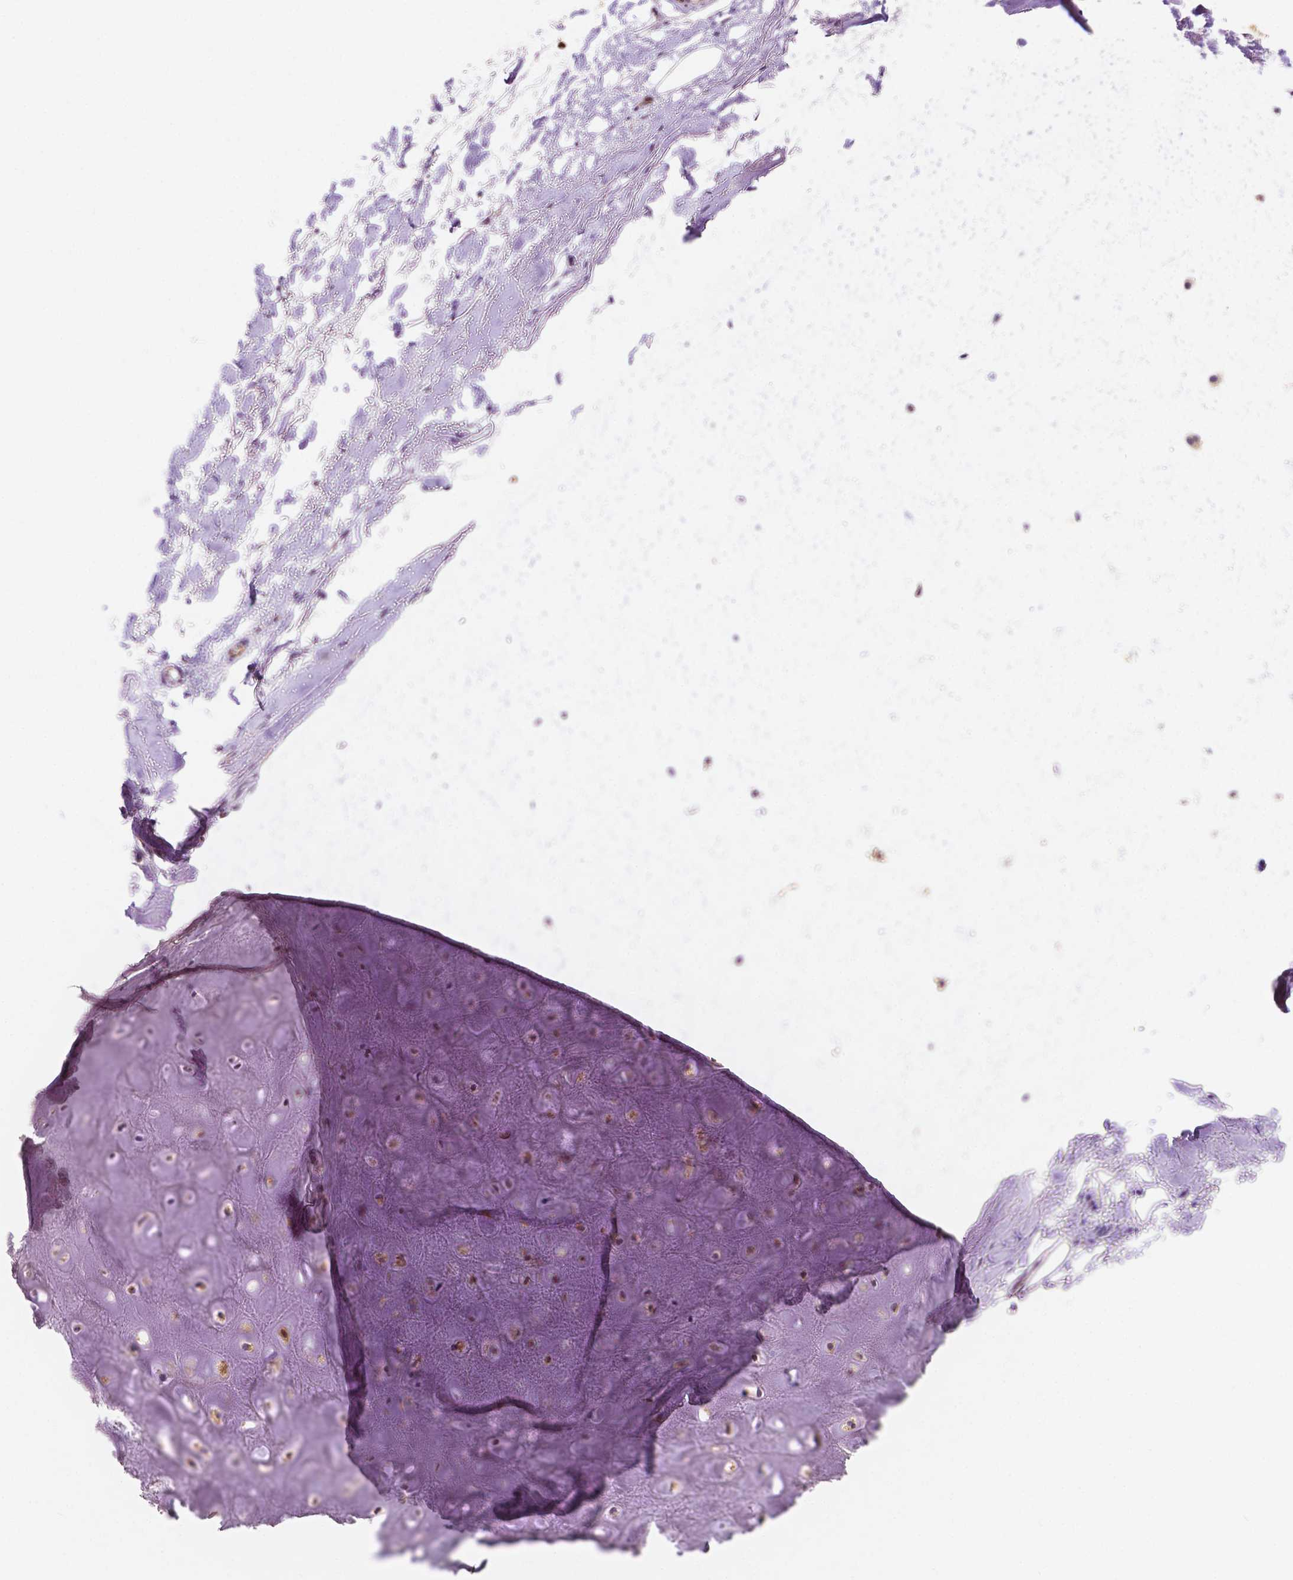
{"staining": {"intensity": "weak", "quantity": ">75%", "location": "cytoplasmic/membranous"}, "tissue": "soft tissue", "cell_type": "Chondrocytes", "image_type": "normal", "snomed": [{"axis": "morphology", "description": "Normal tissue, NOS"}, {"axis": "topography", "description": "Cartilage tissue"}], "caption": "This histopathology image shows IHC staining of benign human soft tissue, with low weak cytoplasmic/membranous staining in about >75% of chondrocytes.", "gene": "ZNRD2", "patient": {"sex": "male", "age": 65}}